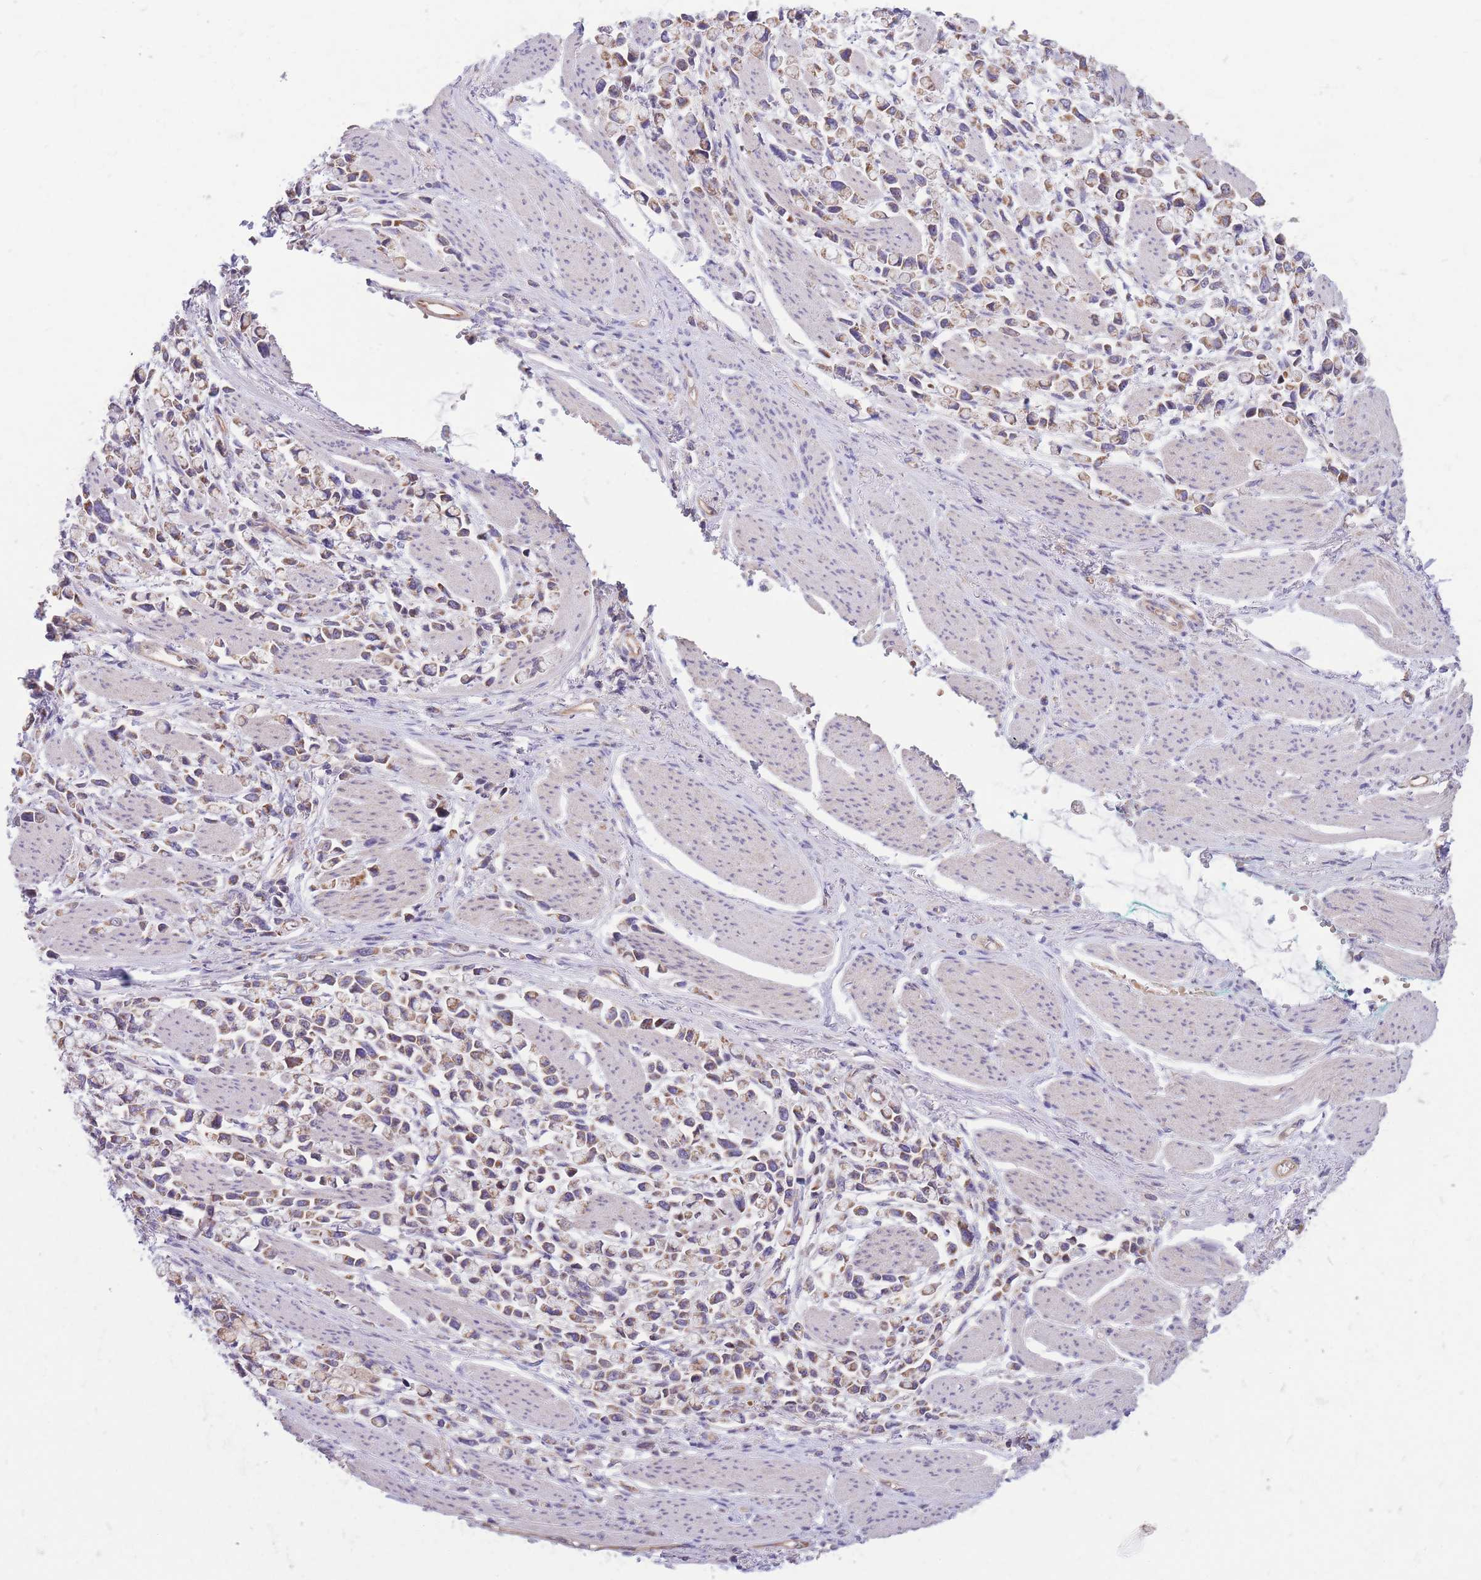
{"staining": {"intensity": "moderate", "quantity": ">75%", "location": "cytoplasmic/membranous"}, "tissue": "stomach cancer", "cell_type": "Tumor cells", "image_type": "cancer", "snomed": [{"axis": "morphology", "description": "Adenocarcinoma, NOS"}, {"axis": "topography", "description": "Stomach"}], "caption": "A micrograph of human stomach cancer (adenocarcinoma) stained for a protein exhibits moderate cytoplasmic/membranous brown staining in tumor cells.", "gene": "MRPS9", "patient": {"sex": "female", "age": 81}}